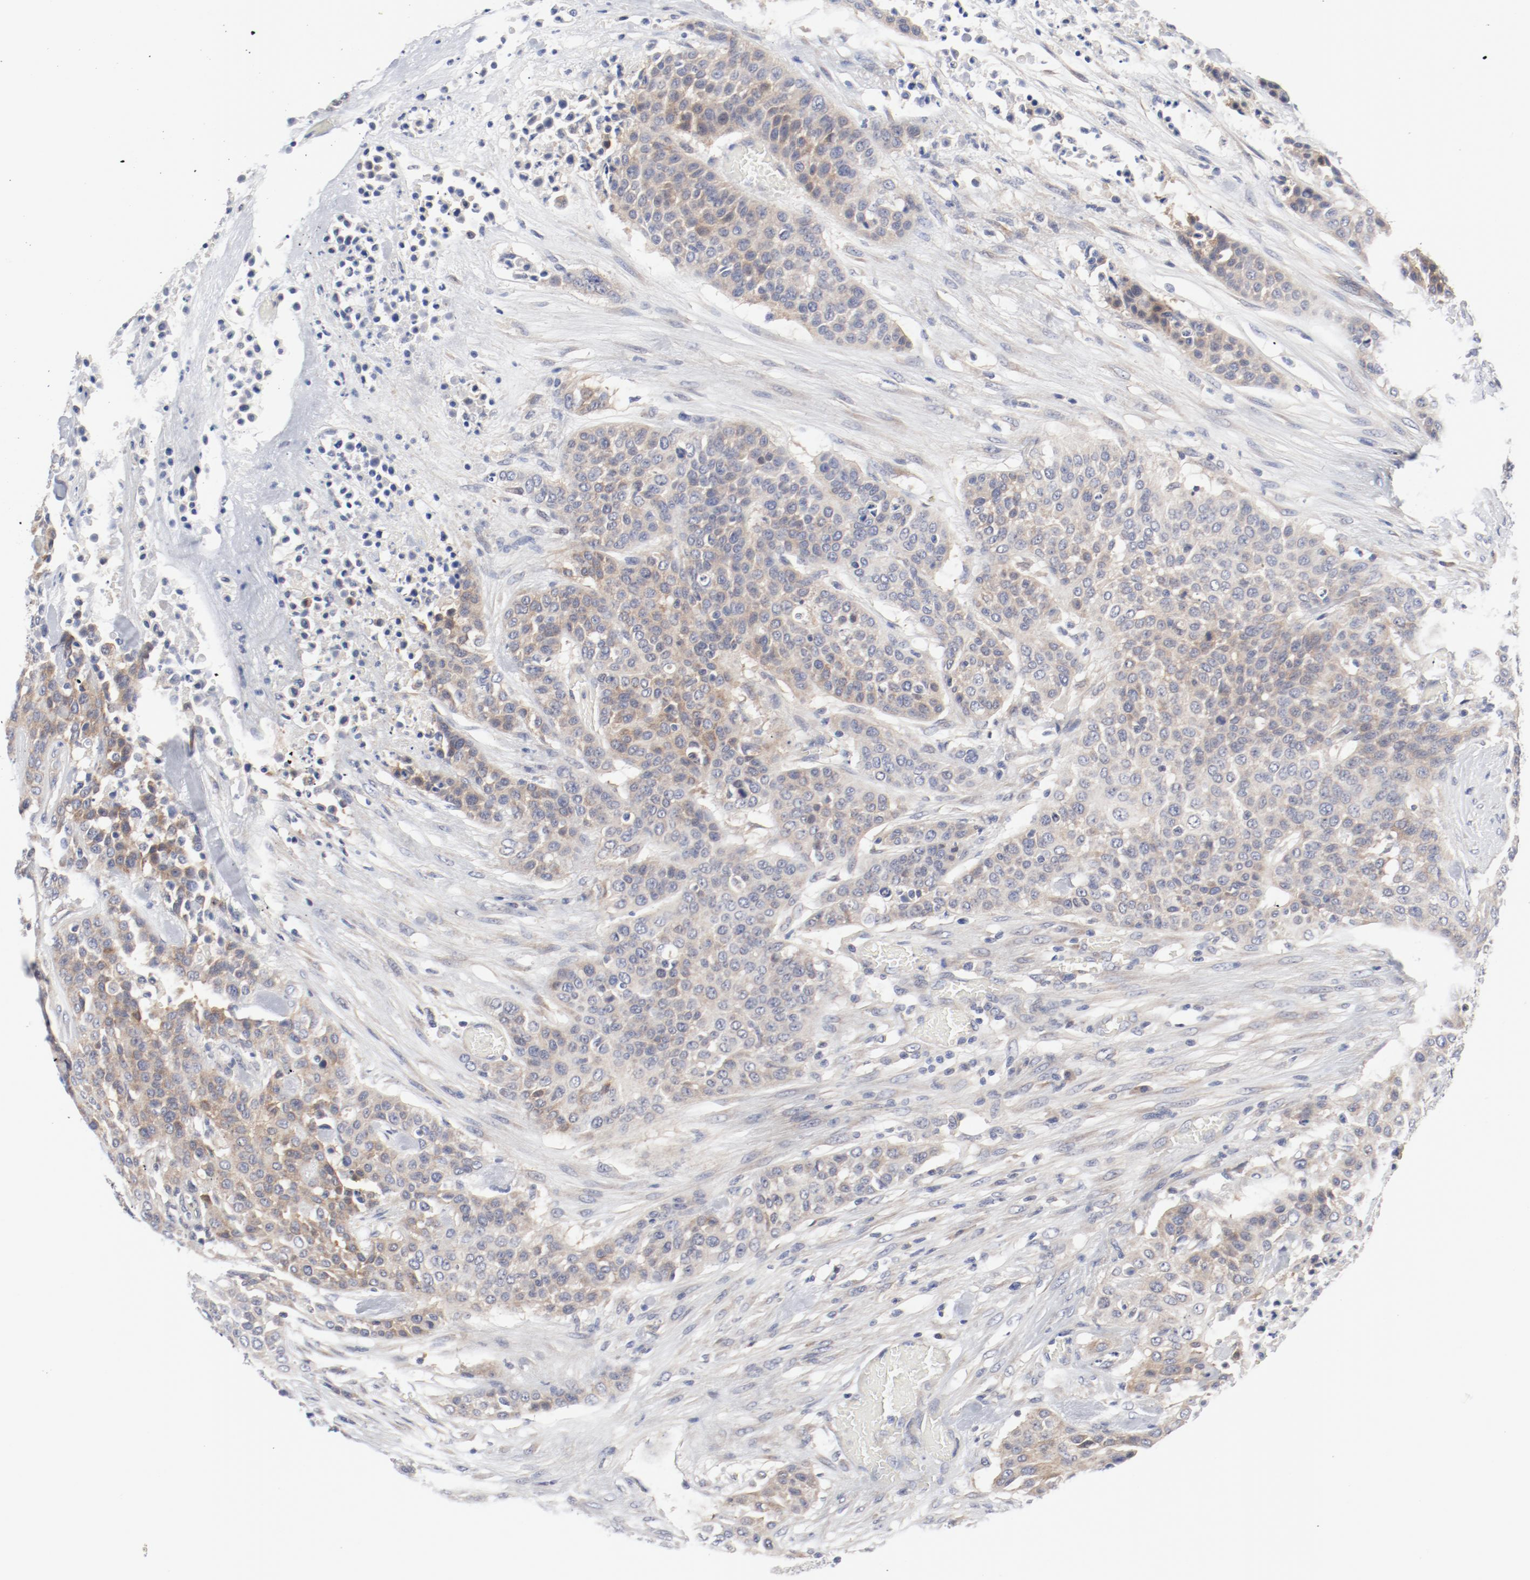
{"staining": {"intensity": "weak", "quantity": ">75%", "location": "cytoplasmic/membranous"}, "tissue": "urothelial cancer", "cell_type": "Tumor cells", "image_type": "cancer", "snomed": [{"axis": "morphology", "description": "Urothelial carcinoma, High grade"}, {"axis": "topography", "description": "Urinary bladder"}], "caption": "Urothelial cancer stained with a protein marker exhibits weak staining in tumor cells.", "gene": "BAD", "patient": {"sex": "male", "age": 74}}